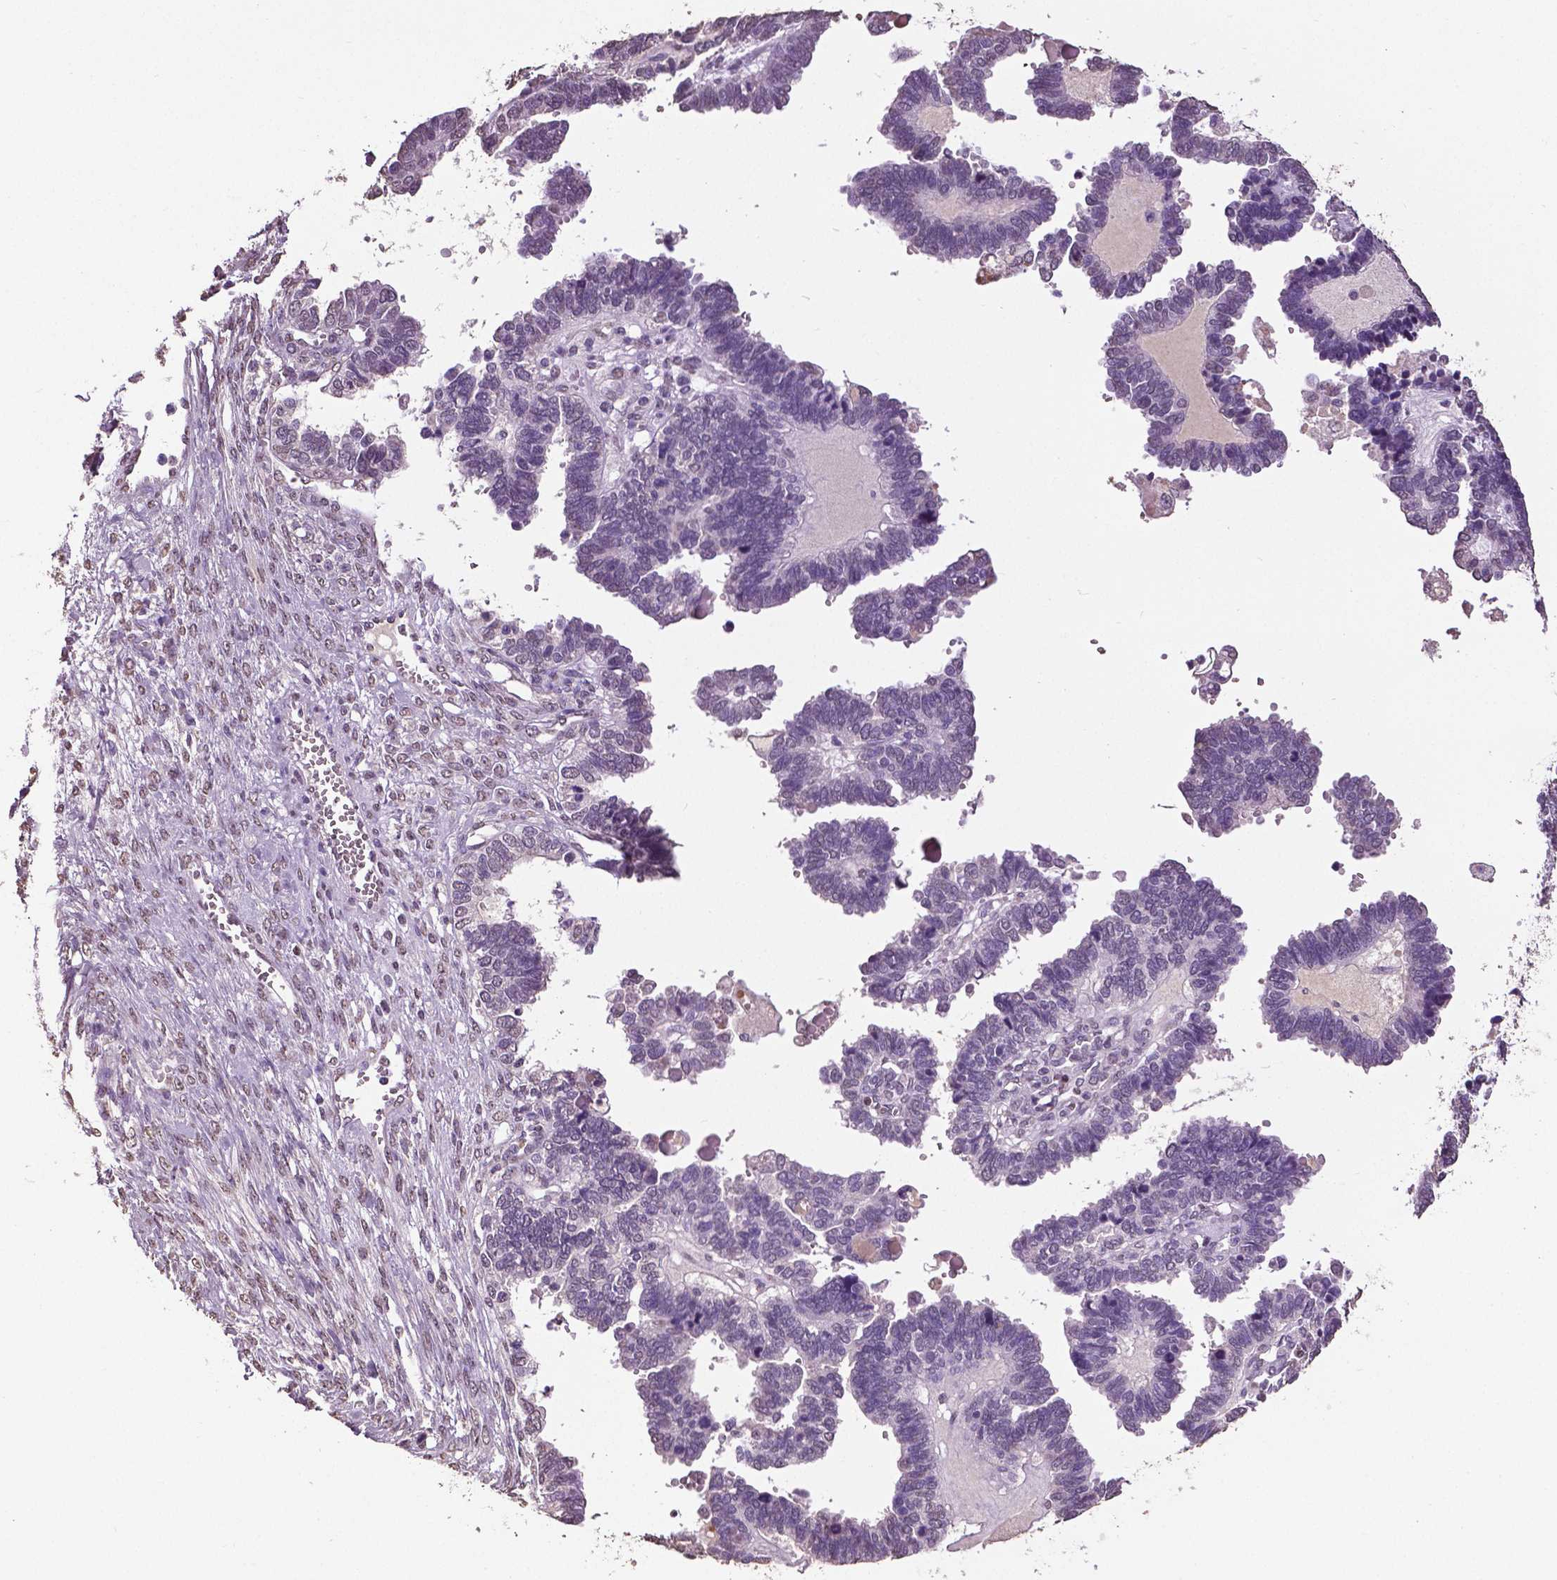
{"staining": {"intensity": "negative", "quantity": "none", "location": "none"}, "tissue": "ovarian cancer", "cell_type": "Tumor cells", "image_type": "cancer", "snomed": [{"axis": "morphology", "description": "Cystadenocarcinoma, serous, NOS"}, {"axis": "topography", "description": "Ovary"}], "caption": "Ovarian serous cystadenocarcinoma stained for a protein using immunohistochemistry displays no staining tumor cells.", "gene": "RUNX3", "patient": {"sex": "female", "age": 51}}